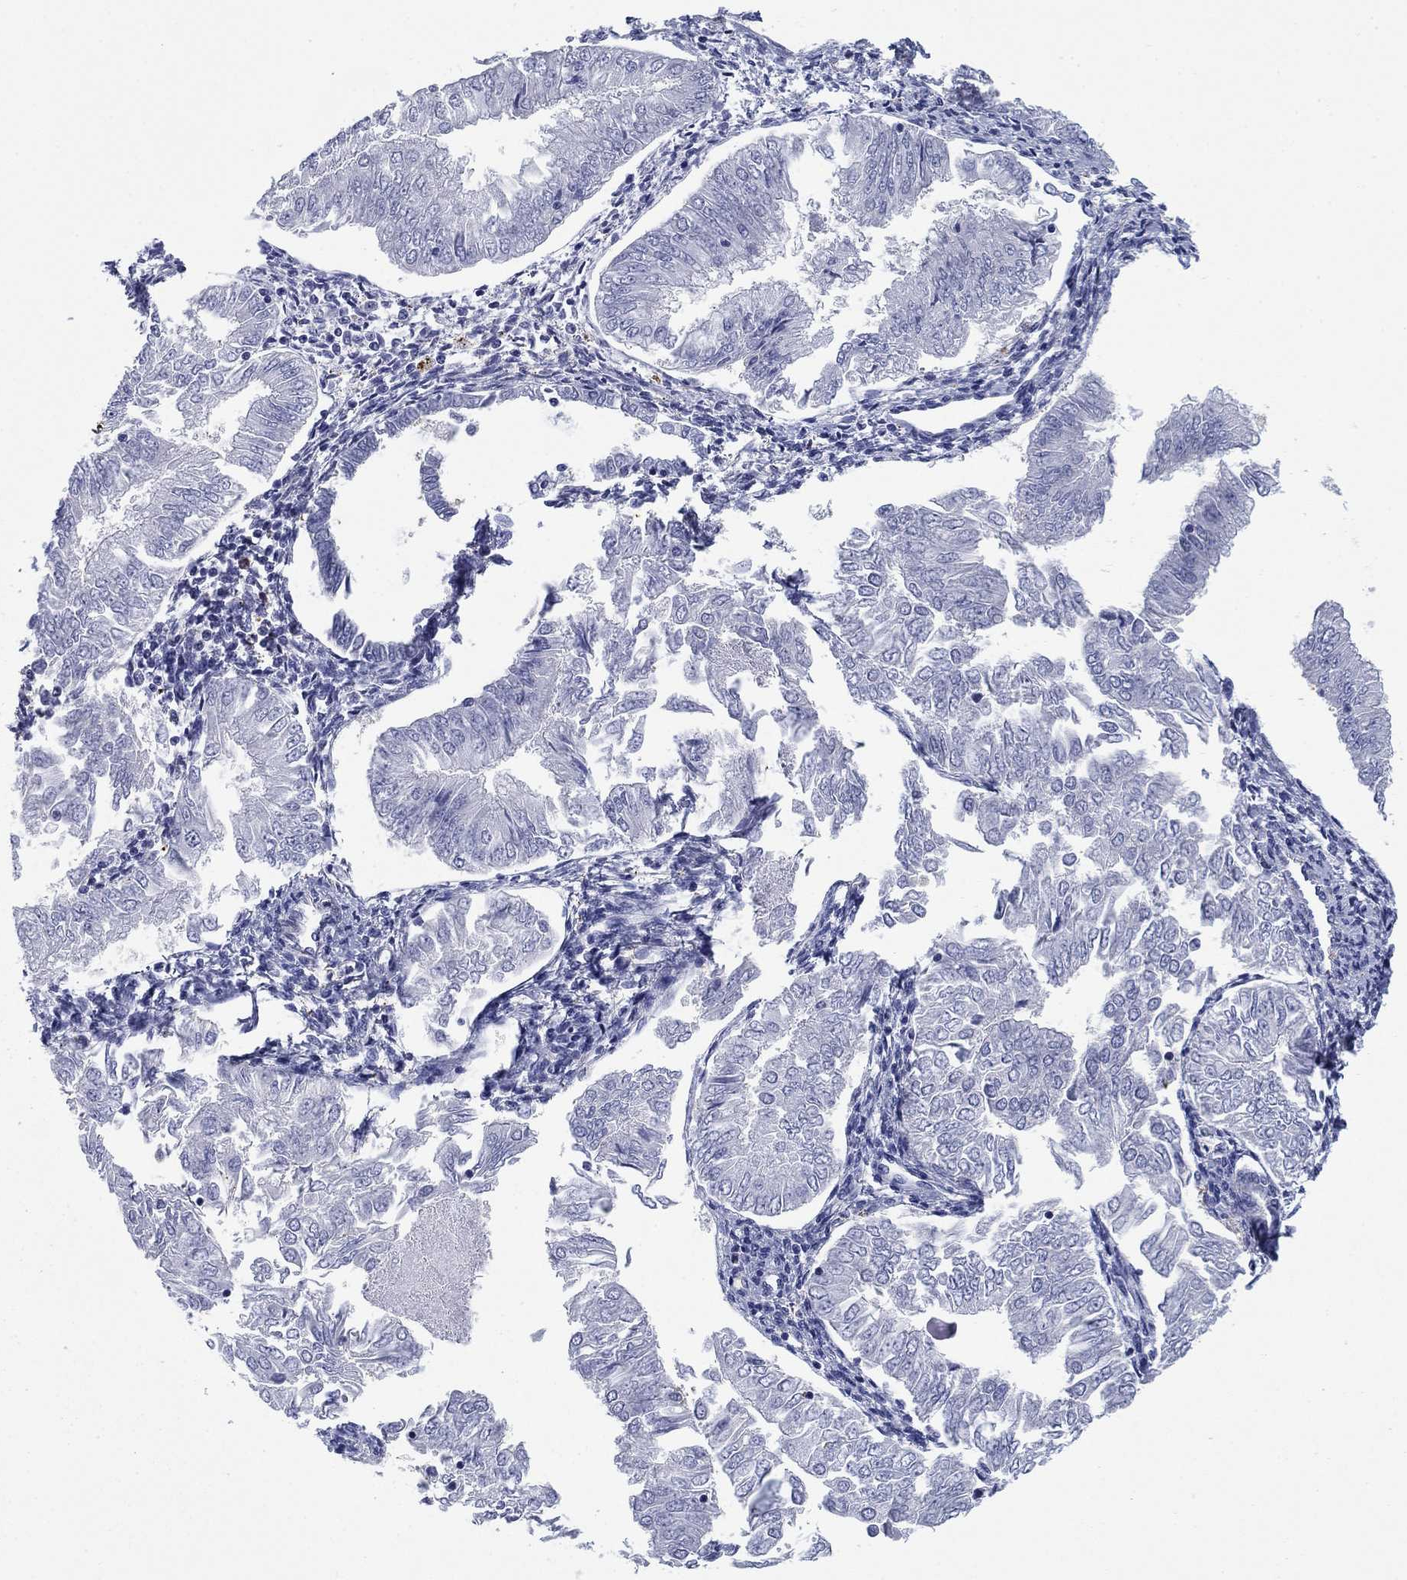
{"staining": {"intensity": "negative", "quantity": "none", "location": "none"}, "tissue": "endometrial cancer", "cell_type": "Tumor cells", "image_type": "cancer", "snomed": [{"axis": "morphology", "description": "Adenocarcinoma, NOS"}, {"axis": "topography", "description": "Endometrium"}], "caption": "Human adenocarcinoma (endometrial) stained for a protein using IHC exhibits no staining in tumor cells.", "gene": "STMN1", "patient": {"sex": "female", "age": 53}}